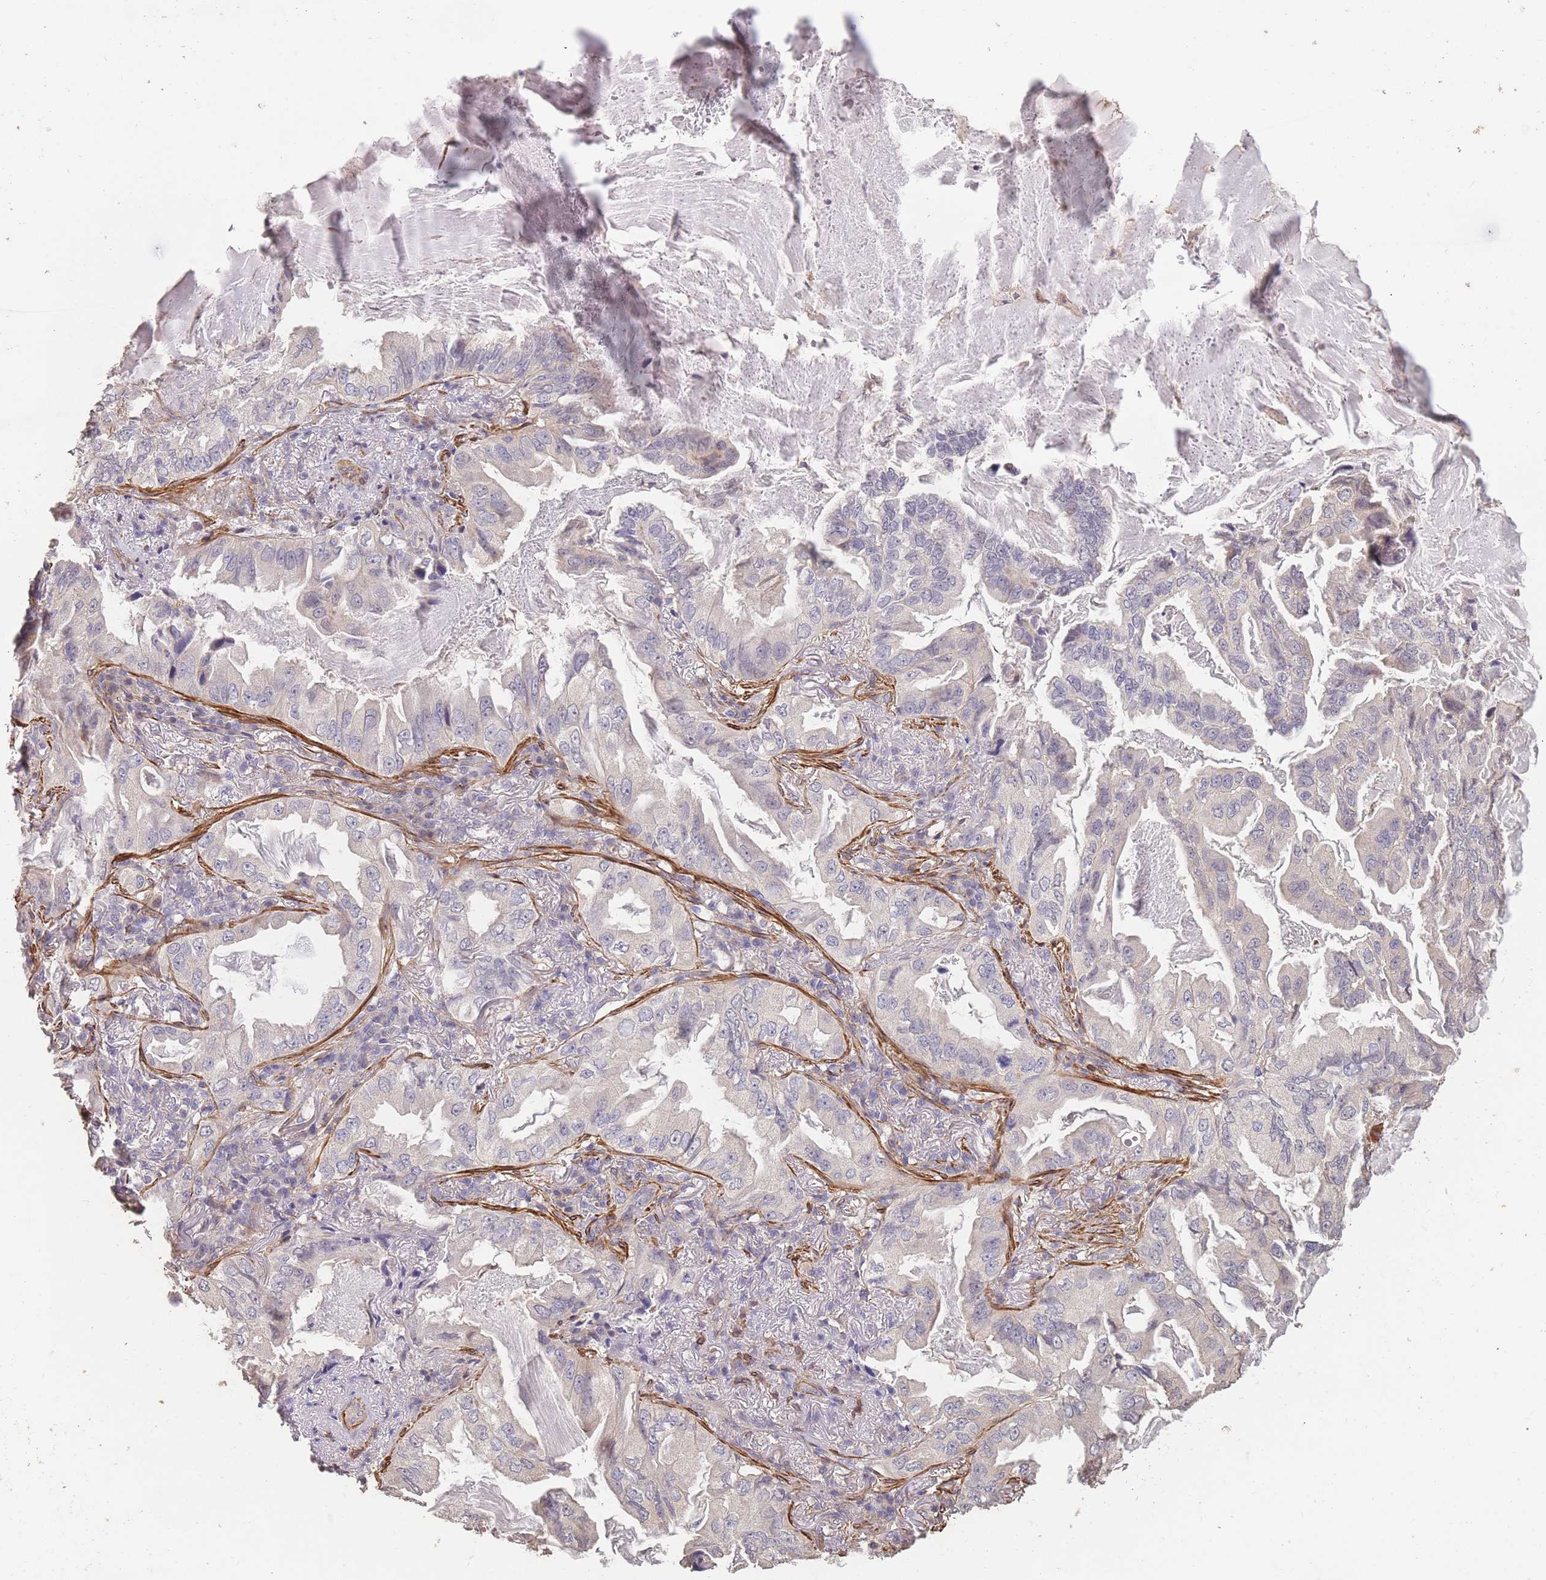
{"staining": {"intensity": "negative", "quantity": "none", "location": "none"}, "tissue": "lung cancer", "cell_type": "Tumor cells", "image_type": "cancer", "snomed": [{"axis": "morphology", "description": "Adenocarcinoma, NOS"}, {"axis": "topography", "description": "Lung"}], "caption": "Immunohistochemistry of human adenocarcinoma (lung) shows no positivity in tumor cells. (DAB (3,3'-diaminobenzidine) immunohistochemistry (IHC) visualized using brightfield microscopy, high magnification).", "gene": "NLRC4", "patient": {"sex": "female", "age": 69}}